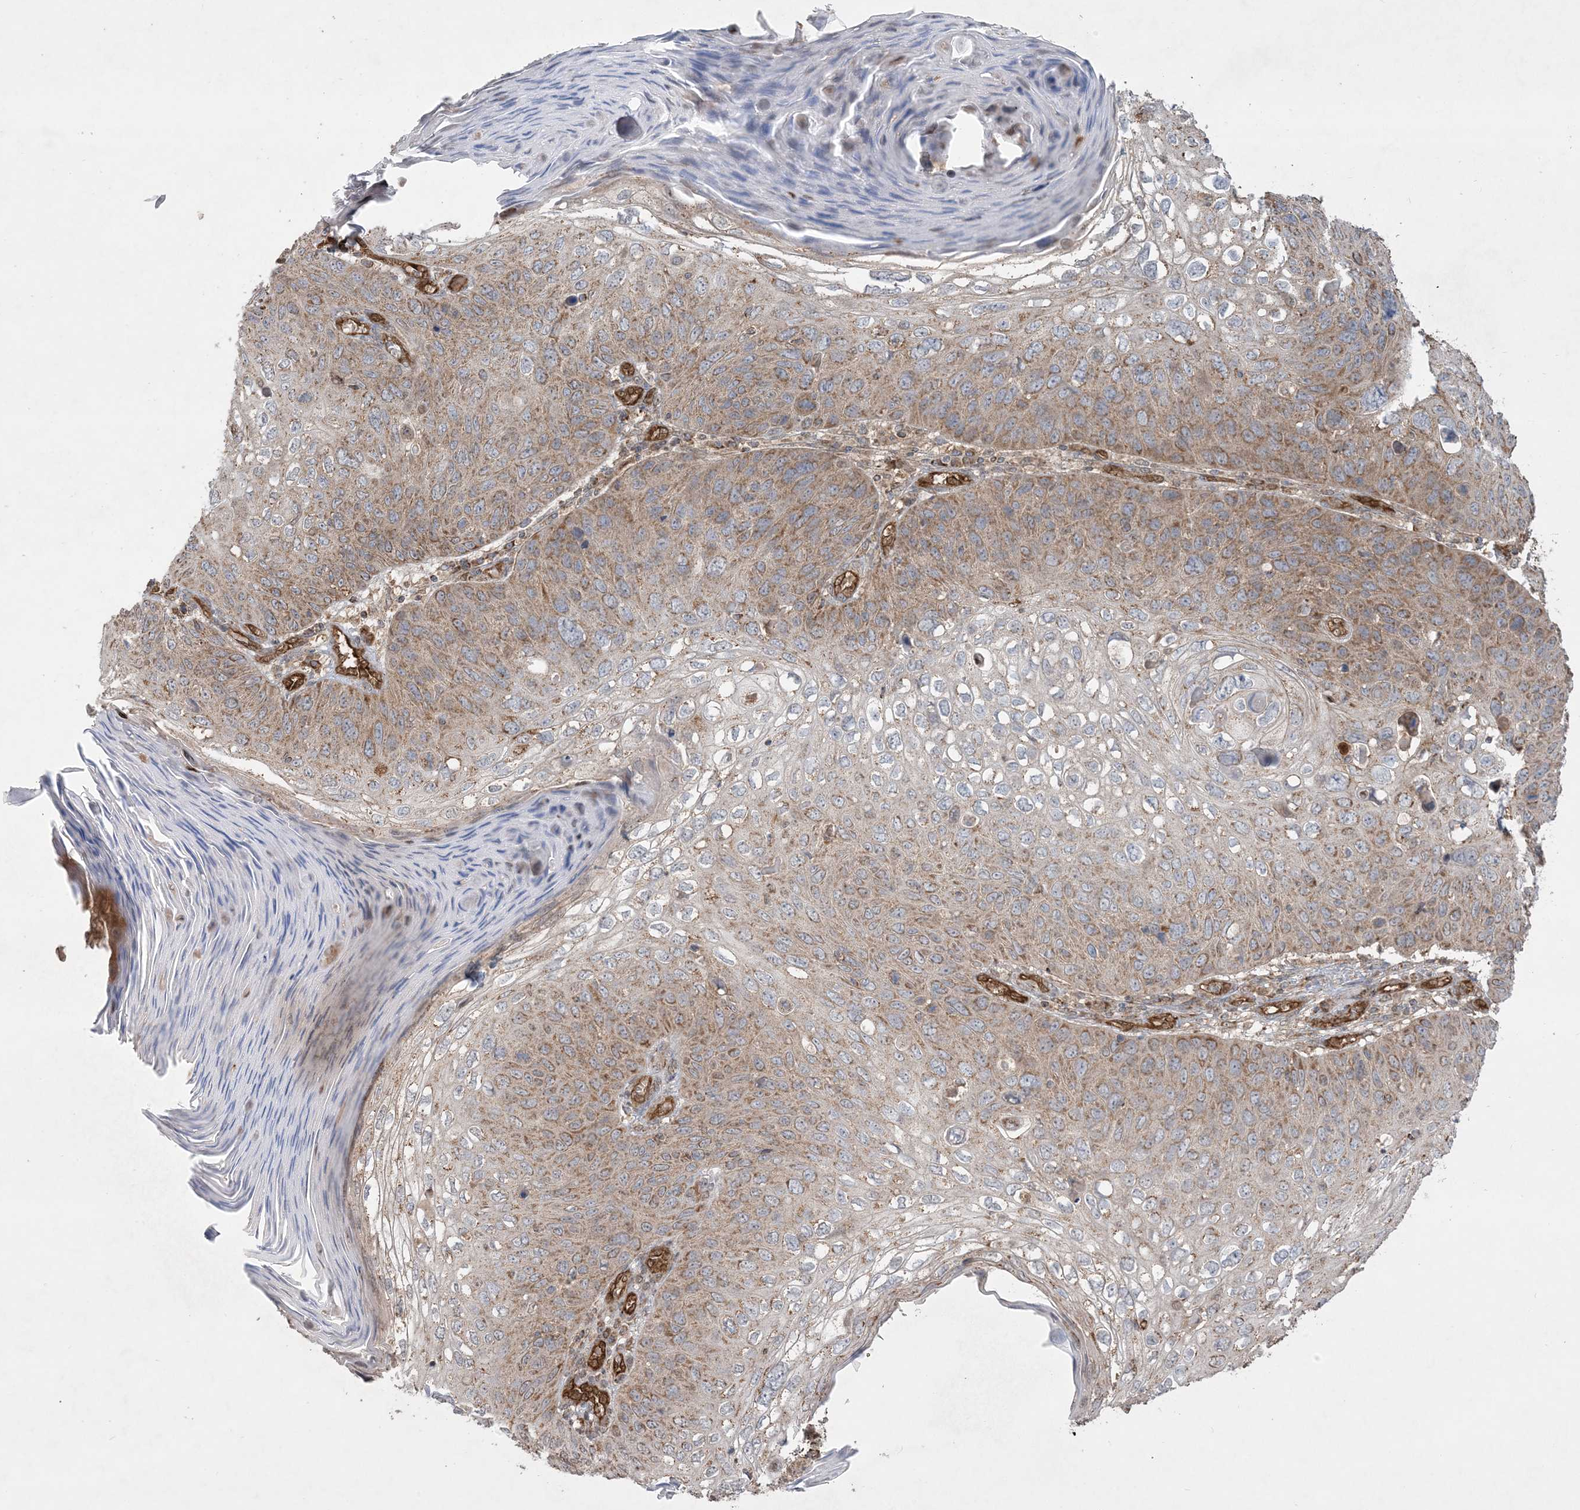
{"staining": {"intensity": "moderate", "quantity": ">75%", "location": "cytoplasmic/membranous"}, "tissue": "skin cancer", "cell_type": "Tumor cells", "image_type": "cancer", "snomed": [{"axis": "morphology", "description": "Squamous cell carcinoma, NOS"}, {"axis": "topography", "description": "Skin"}], "caption": "Protein analysis of squamous cell carcinoma (skin) tissue shows moderate cytoplasmic/membranous positivity in approximately >75% of tumor cells.", "gene": "PPM1F", "patient": {"sex": "female", "age": 90}}